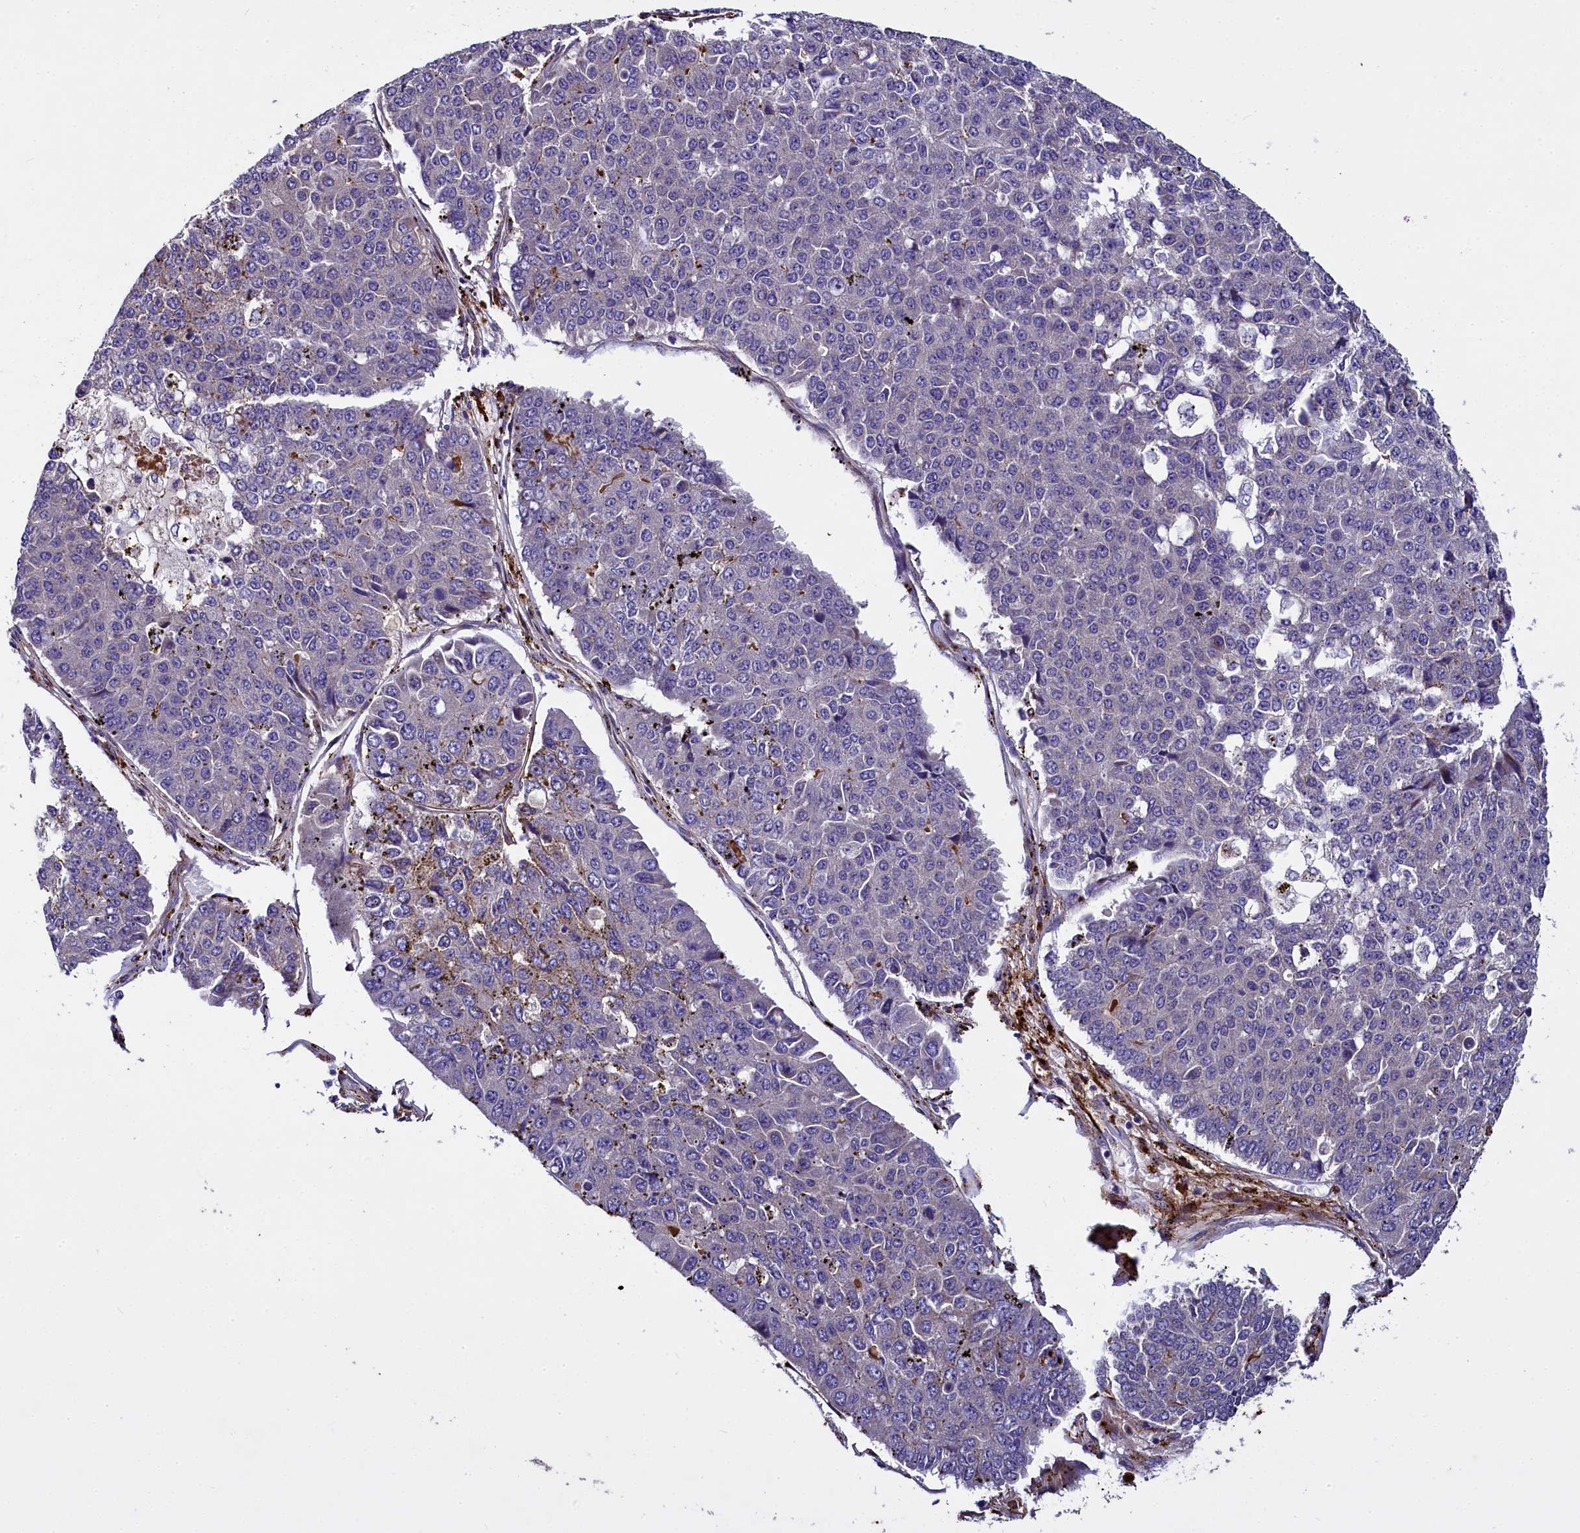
{"staining": {"intensity": "weak", "quantity": "<25%", "location": "cytoplasmic/membranous"}, "tissue": "pancreatic cancer", "cell_type": "Tumor cells", "image_type": "cancer", "snomed": [{"axis": "morphology", "description": "Adenocarcinoma, NOS"}, {"axis": "topography", "description": "Pancreas"}], "caption": "This is an immunohistochemistry (IHC) histopathology image of human pancreatic cancer (adenocarcinoma). There is no staining in tumor cells.", "gene": "MRC2", "patient": {"sex": "male", "age": 50}}